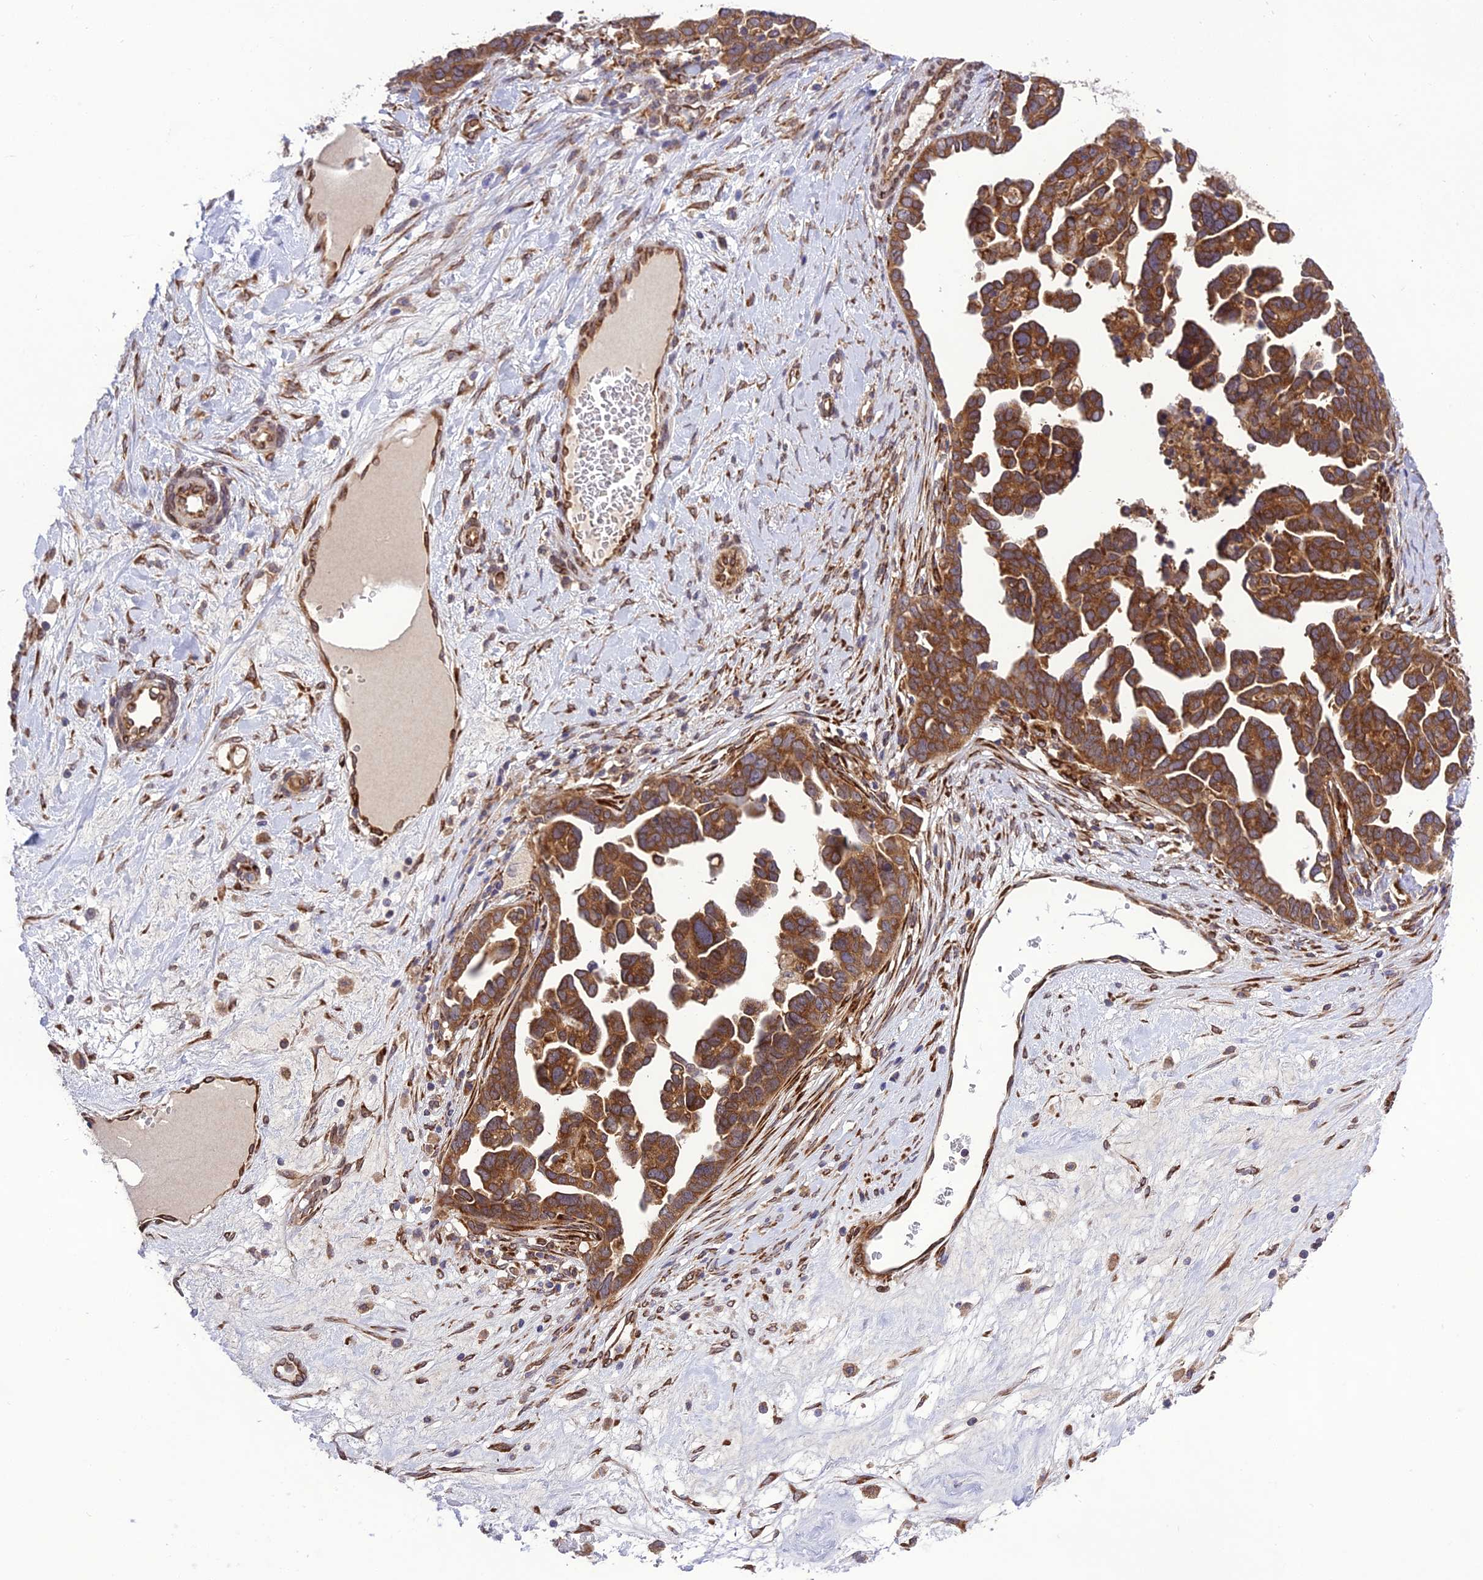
{"staining": {"intensity": "strong", "quantity": ">75%", "location": "cytoplasmic/membranous"}, "tissue": "ovarian cancer", "cell_type": "Tumor cells", "image_type": "cancer", "snomed": [{"axis": "morphology", "description": "Cystadenocarcinoma, serous, NOS"}, {"axis": "topography", "description": "Ovary"}], "caption": "About >75% of tumor cells in human ovarian cancer (serous cystadenocarcinoma) show strong cytoplasmic/membranous protein staining as visualized by brown immunohistochemical staining.", "gene": "DHCR7", "patient": {"sex": "female", "age": 54}}